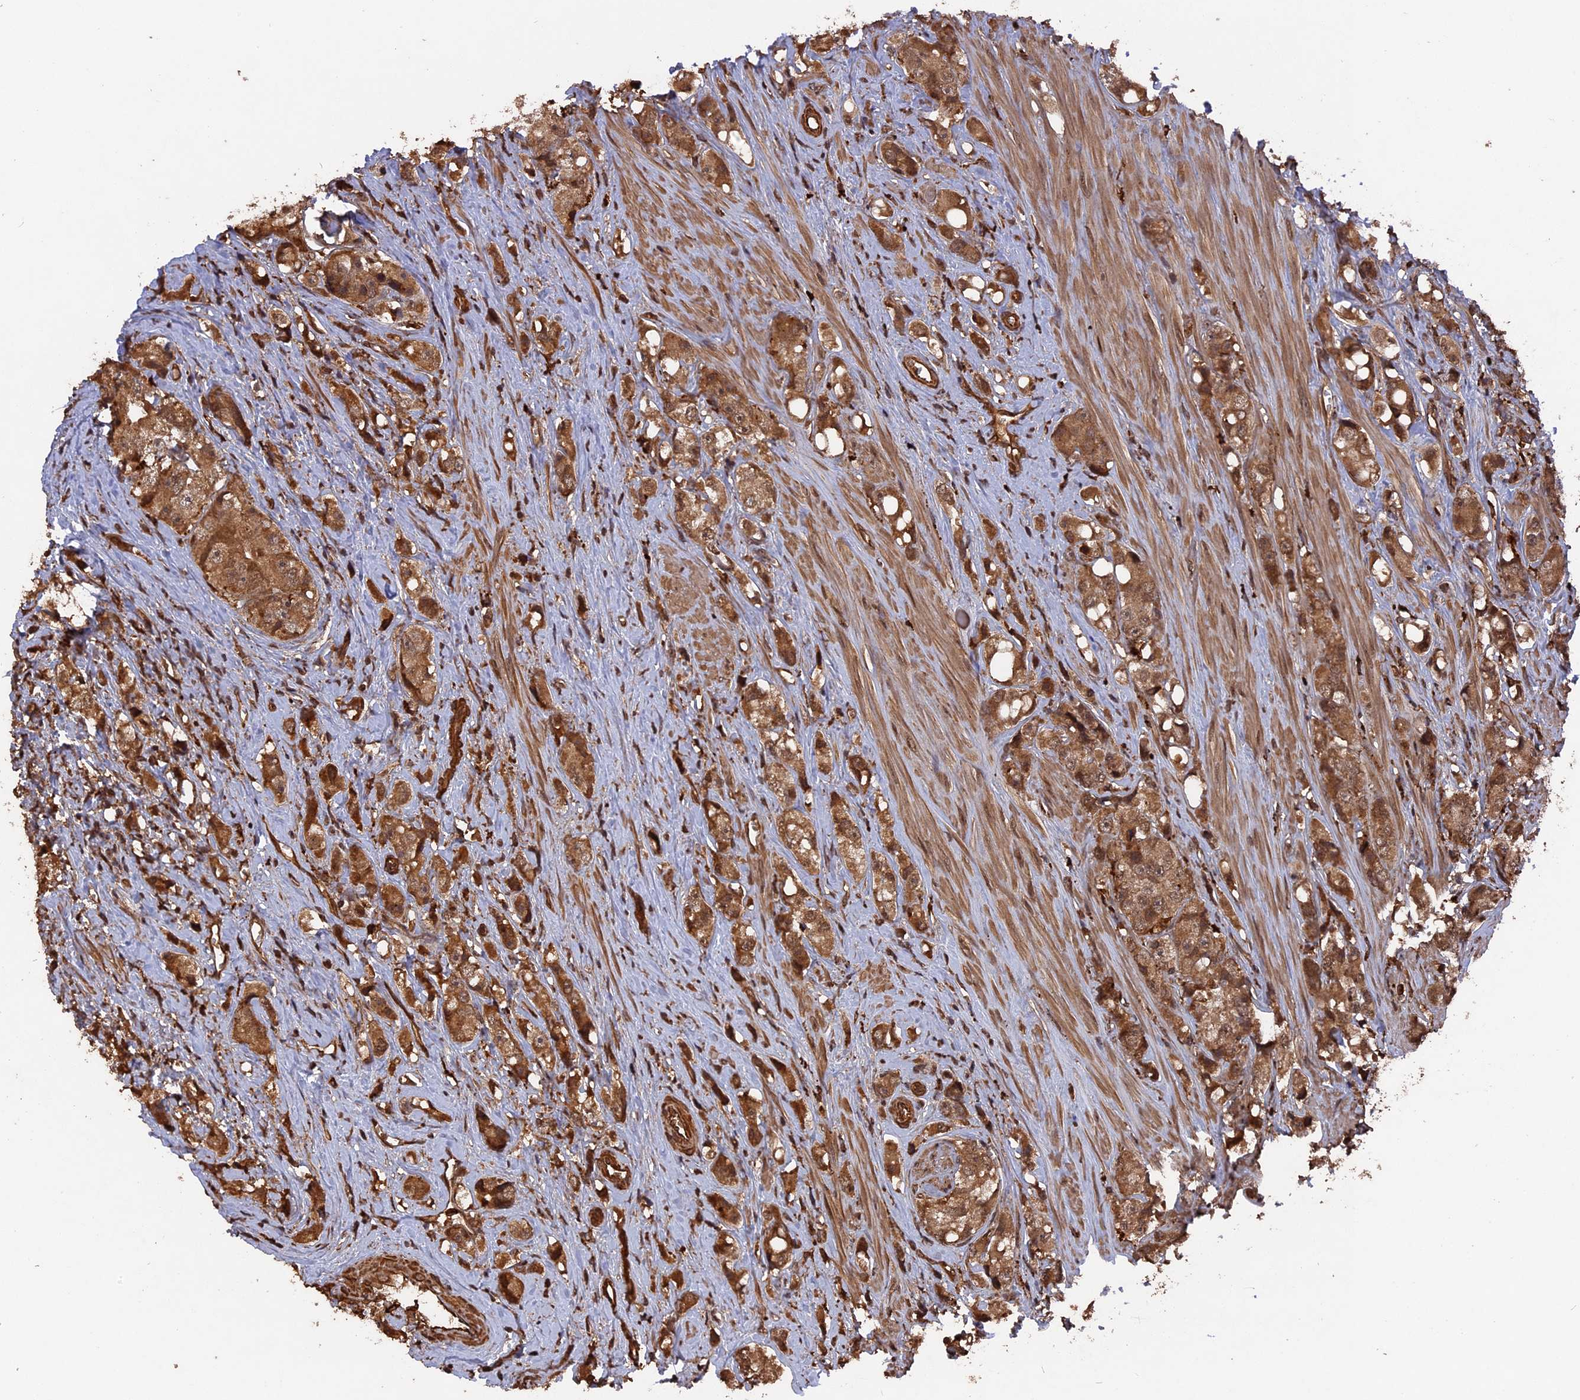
{"staining": {"intensity": "moderate", "quantity": ">75%", "location": "cytoplasmic/membranous,nuclear"}, "tissue": "prostate cancer", "cell_type": "Tumor cells", "image_type": "cancer", "snomed": [{"axis": "morphology", "description": "Adenocarcinoma, High grade"}, {"axis": "topography", "description": "Prostate"}], "caption": "Human high-grade adenocarcinoma (prostate) stained with a protein marker exhibits moderate staining in tumor cells.", "gene": "TELO2", "patient": {"sex": "male", "age": 74}}